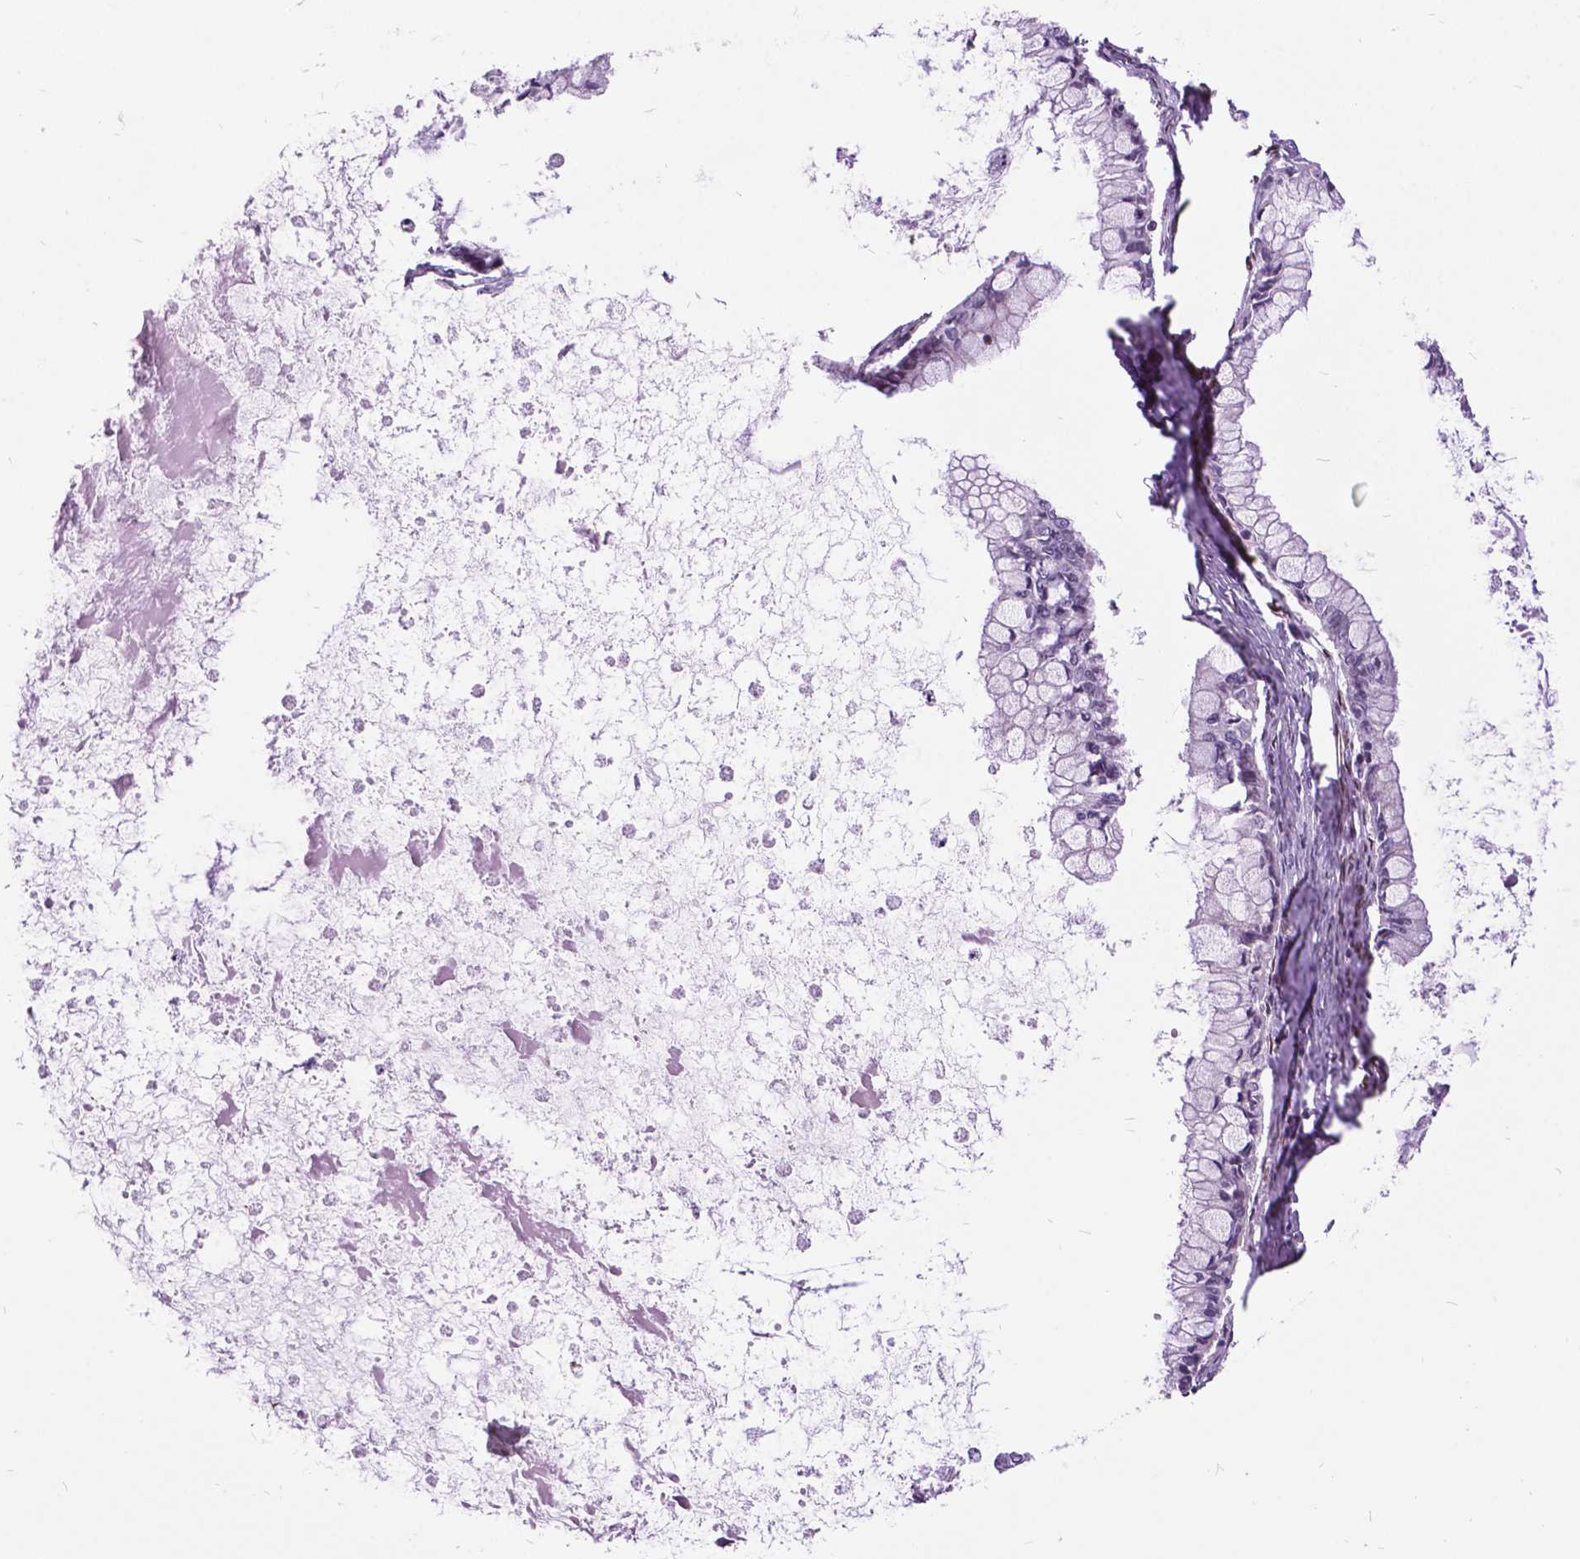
{"staining": {"intensity": "negative", "quantity": "none", "location": "none"}, "tissue": "ovarian cancer", "cell_type": "Tumor cells", "image_type": "cancer", "snomed": [{"axis": "morphology", "description": "Cystadenocarcinoma, mucinous, NOS"}, {"axis": "topography", "description": "Ovary"}], "caption": "Tumor cells are negative for protein expression in human ovarian cancer (mucinous cystadenocarcinoma).", "gene": "DPF3", "patient": {"sex": "female", "age": 67}}